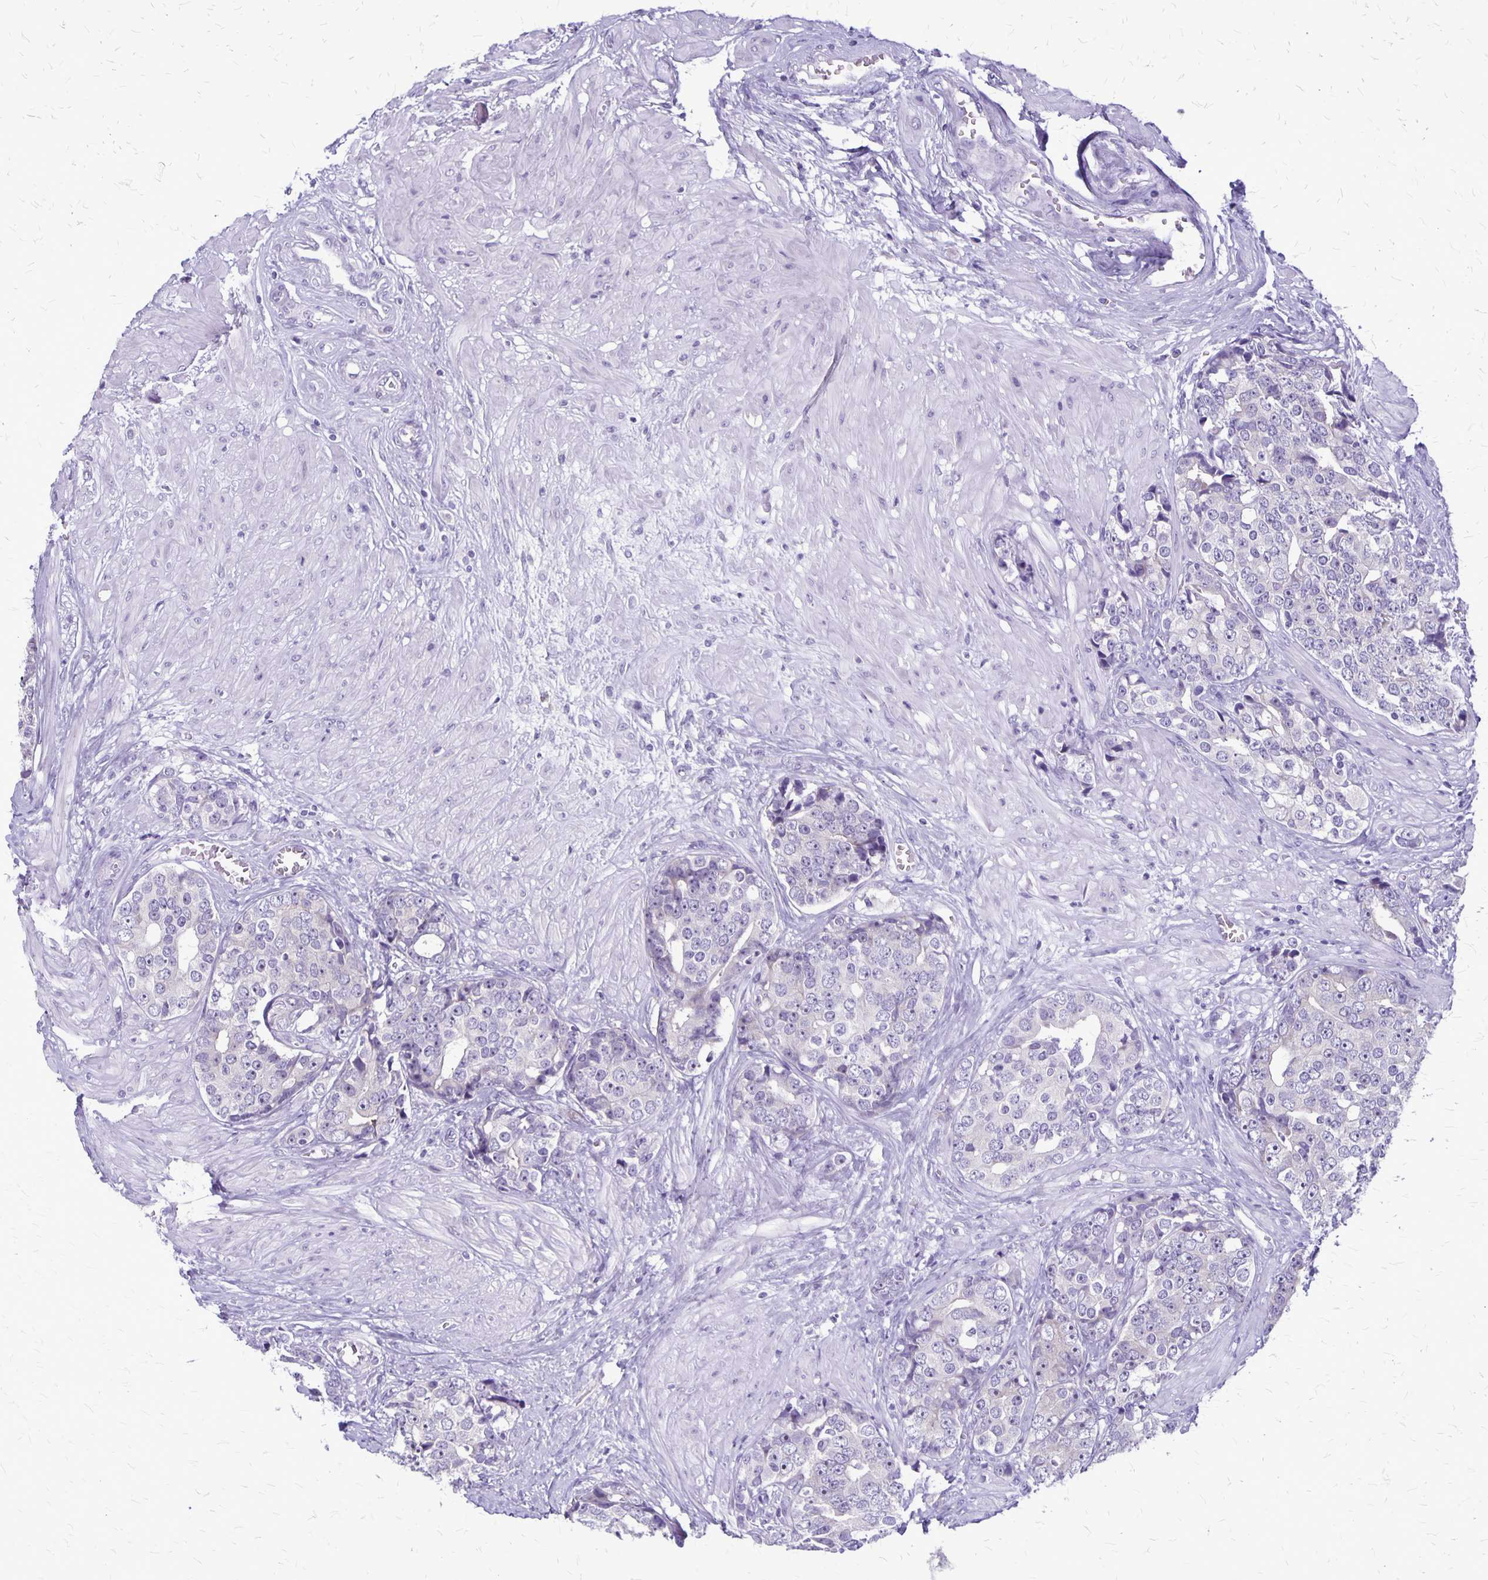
{"staining": {"intensity": "negative", "quantity": "none", "location": "none"}, "tissue": "prostate cancer", "cell_type": "Tumor cells", "image_type": "cancer", "snomed": [{"axis": "morphology", "description": "Adenocarcinoma, High grade"}, {"axis": "topography", "description": "Prostate"}], "caption": "Micrograph shows no protein positivity in tumor cells of prostate cancer tissue. (DAB immunohistochemistry (IHC) visualized using brightfield microscopy, high magnification).", "gene": "PLXNB3", "patient": {"sex": "male", "age": 71}}